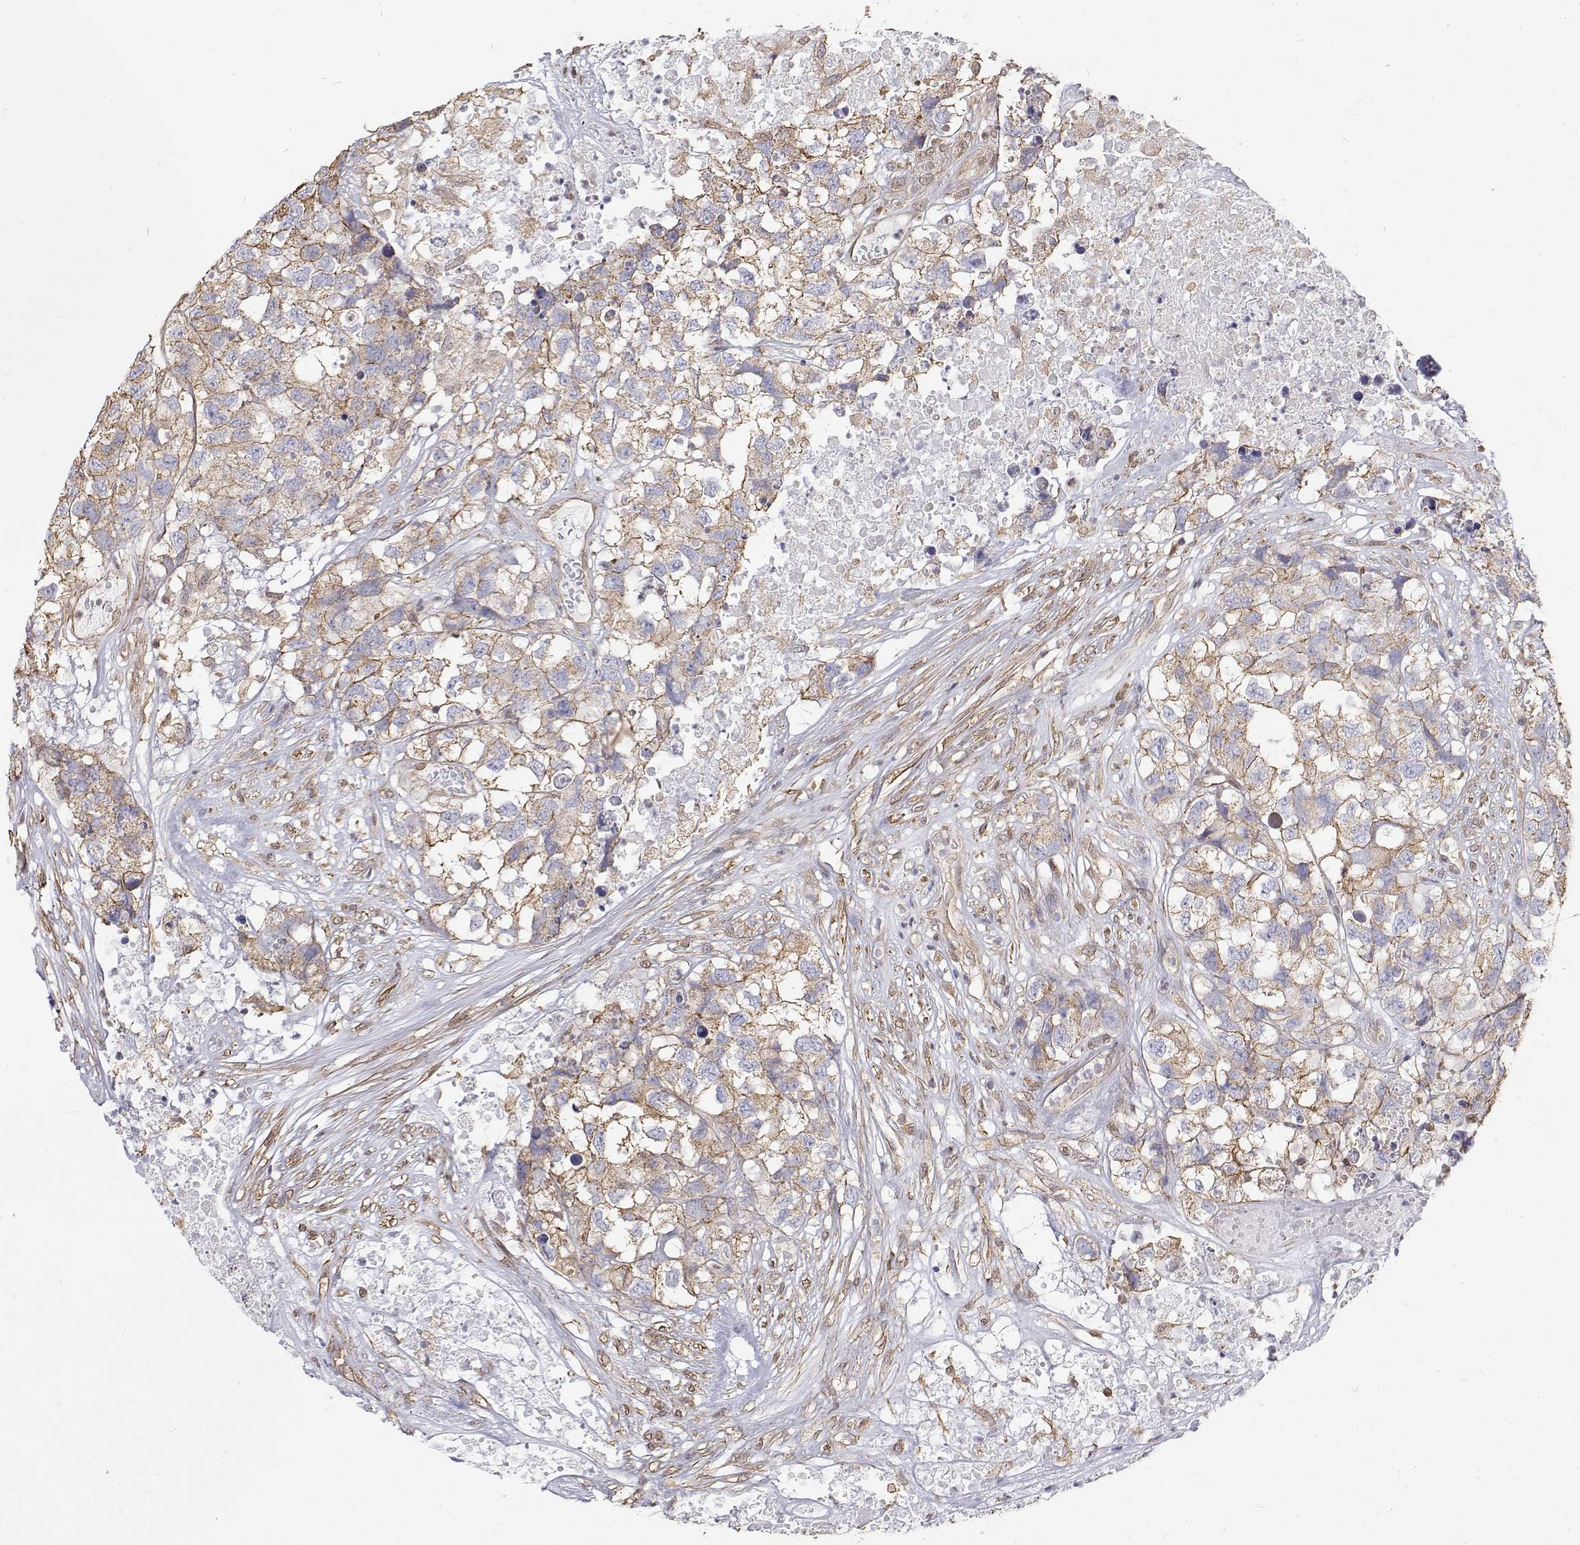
{"staining": {"intensity": "weak", "quantity": "25%-75%", "location": "cytoplasmic/membranous"}, "tissue": "testis cancer", "cell_type": "Tumor cells", "image_type": "cancer", "snomed": [{"axis": "morphology", "description": "Carcinoma, Embryonal, NOS"}, {"axis": "topography", "description": "Testis"}], "caption": "Weak cytoplasmic/membranous expression for a protein is appreciated in approximately 25%-75% of tumor cells of testis cancer (embryonal carcinoma) using IHC.", "gene": "GSDMA", "patient": {"sex": "male", "age": 83}}